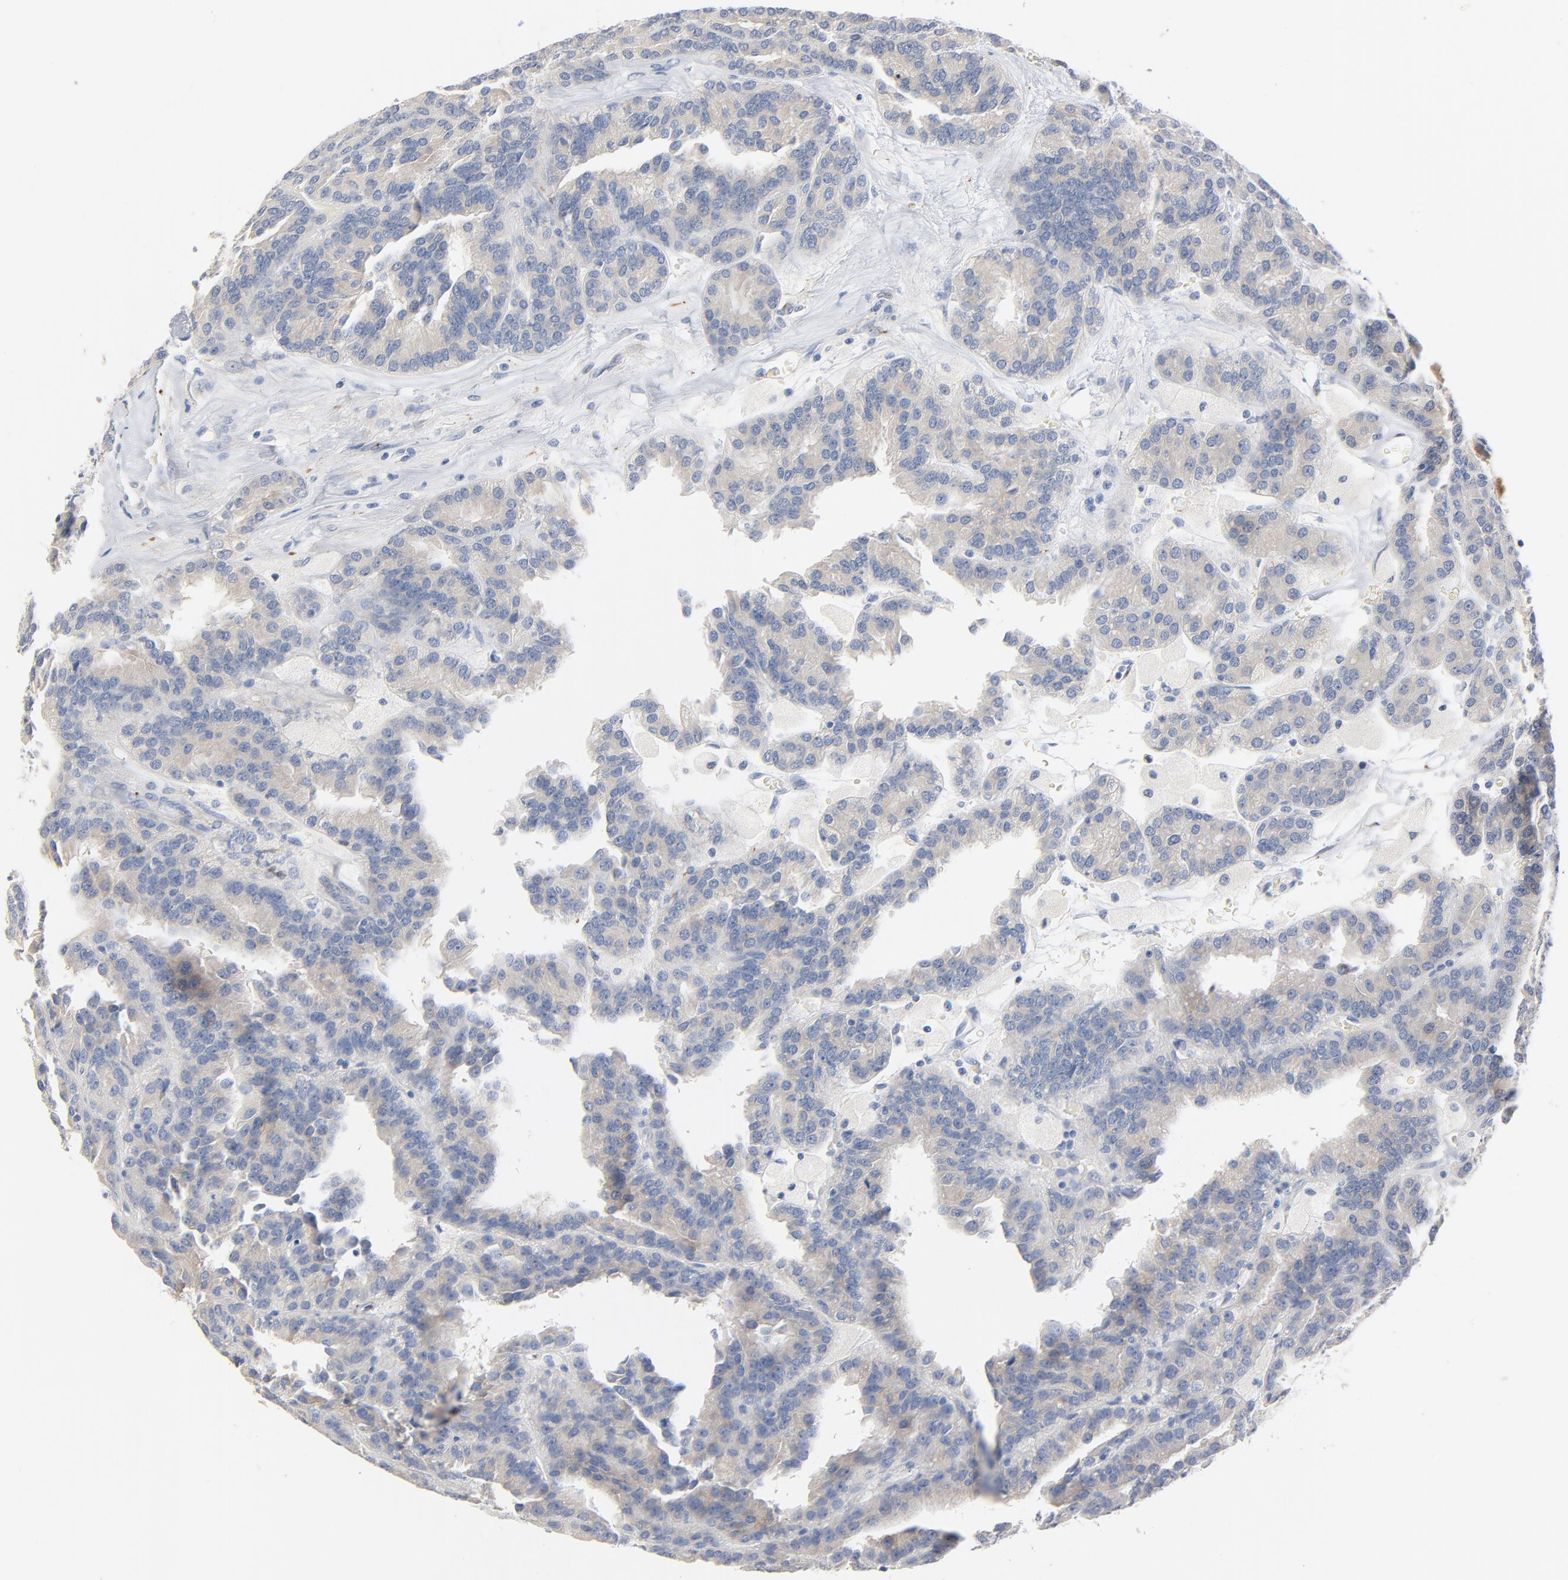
{"staining": {"intensity": "negative", "quantity": "none", "location": "none"}, "tissue": "renal cancer", "cell_type": "Tumor cells", "image_type": "cancer", "snomed": [{"axis": "morphology", "description": "Adenocarcinoma, NOS"}, {"axis": "topography", "description": "Kidney"}], "caption": "This is an immunohistochemistry (IHC) histopathology image of renal cancer. There is no staining in tumor cells.", "gene": "IFT43", "patient": {"sex": "male", "age": 46}}